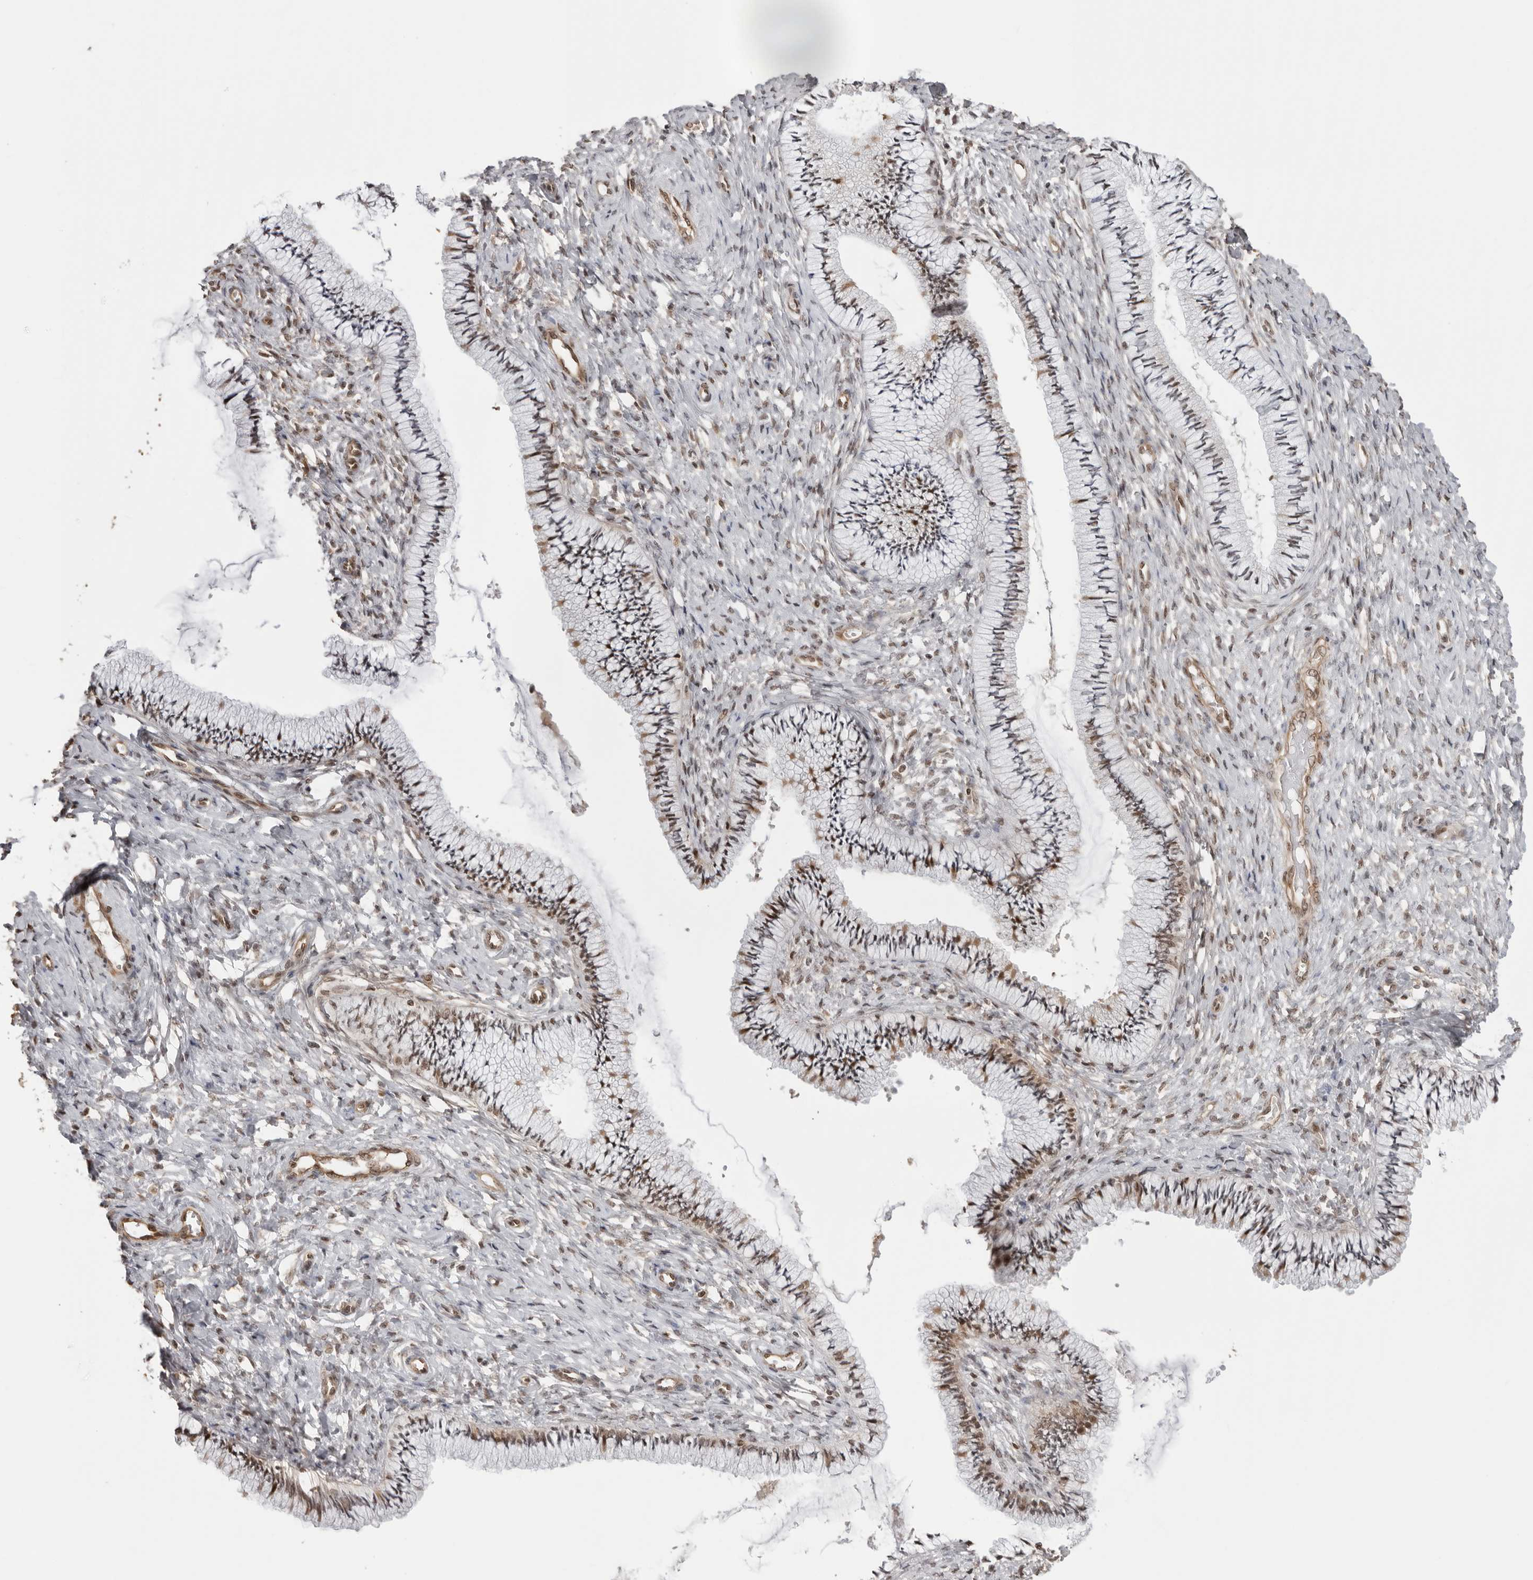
{"staining": {"intensity": "moderate", "quantity": "<25%", "location": "cytoplasmic/membranous,nuclear"}, "tissue": "cervix", "cell_type": "Glandular cells", "image_type": "normal", "snomed": [{"axis": "morphology", "description": "Normal tissue, NOS"}, {"axis": "topography", "description": "Cervix"}], "caption": "Glandular cells exhibit moderate cytoplasmic/membranous,nuclear staining in about <25% of cells in unremarkable cervix.", "gene": "SDE2", "patient": {"sex": "female", "age": 36}}